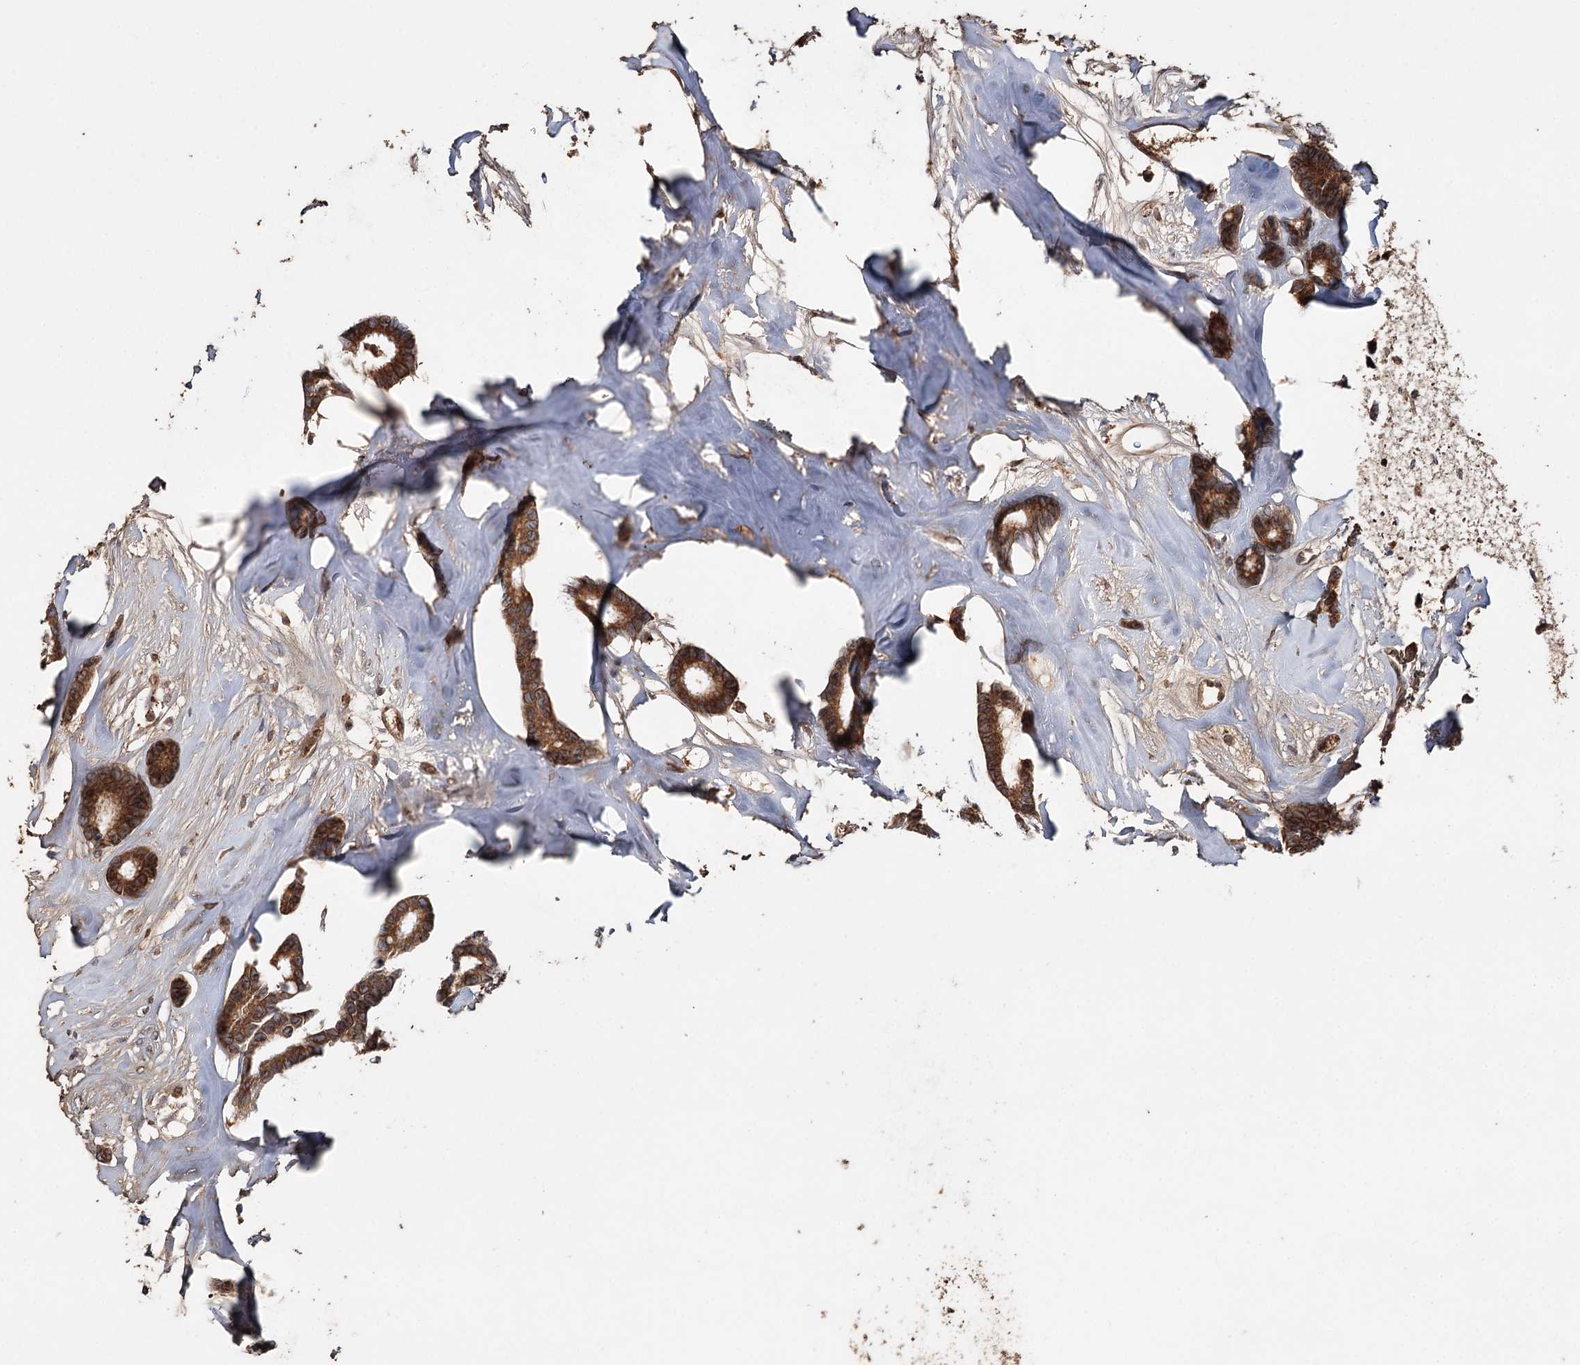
{"staining": {"intensity": "moderate", "quantity": ">75%", "location": "cytoplasmic/membranous"}, "tissue": "breast cancer", "cell_type": "Tumor cells", "image_type": "cancer", "snomed": [{"axis": "morphology", "description": "Duct carcinoma"}, {"axis": "topography", "description": "Breast"}], "caption": "High-magnification brightfield microscopy of infiltrating ductal carcinoma (breast) stained with DAB (brown) and counterstained with hematoxylin (blue). tumor cells exhibit moderate cytoplasmic/membranous expression is present in about>75% of cells. The protein of interest is shown in brown color, while the nuclei are stained blue.", "gene": "SYVN1", "patient": {"sex": "female", "age": 87}}